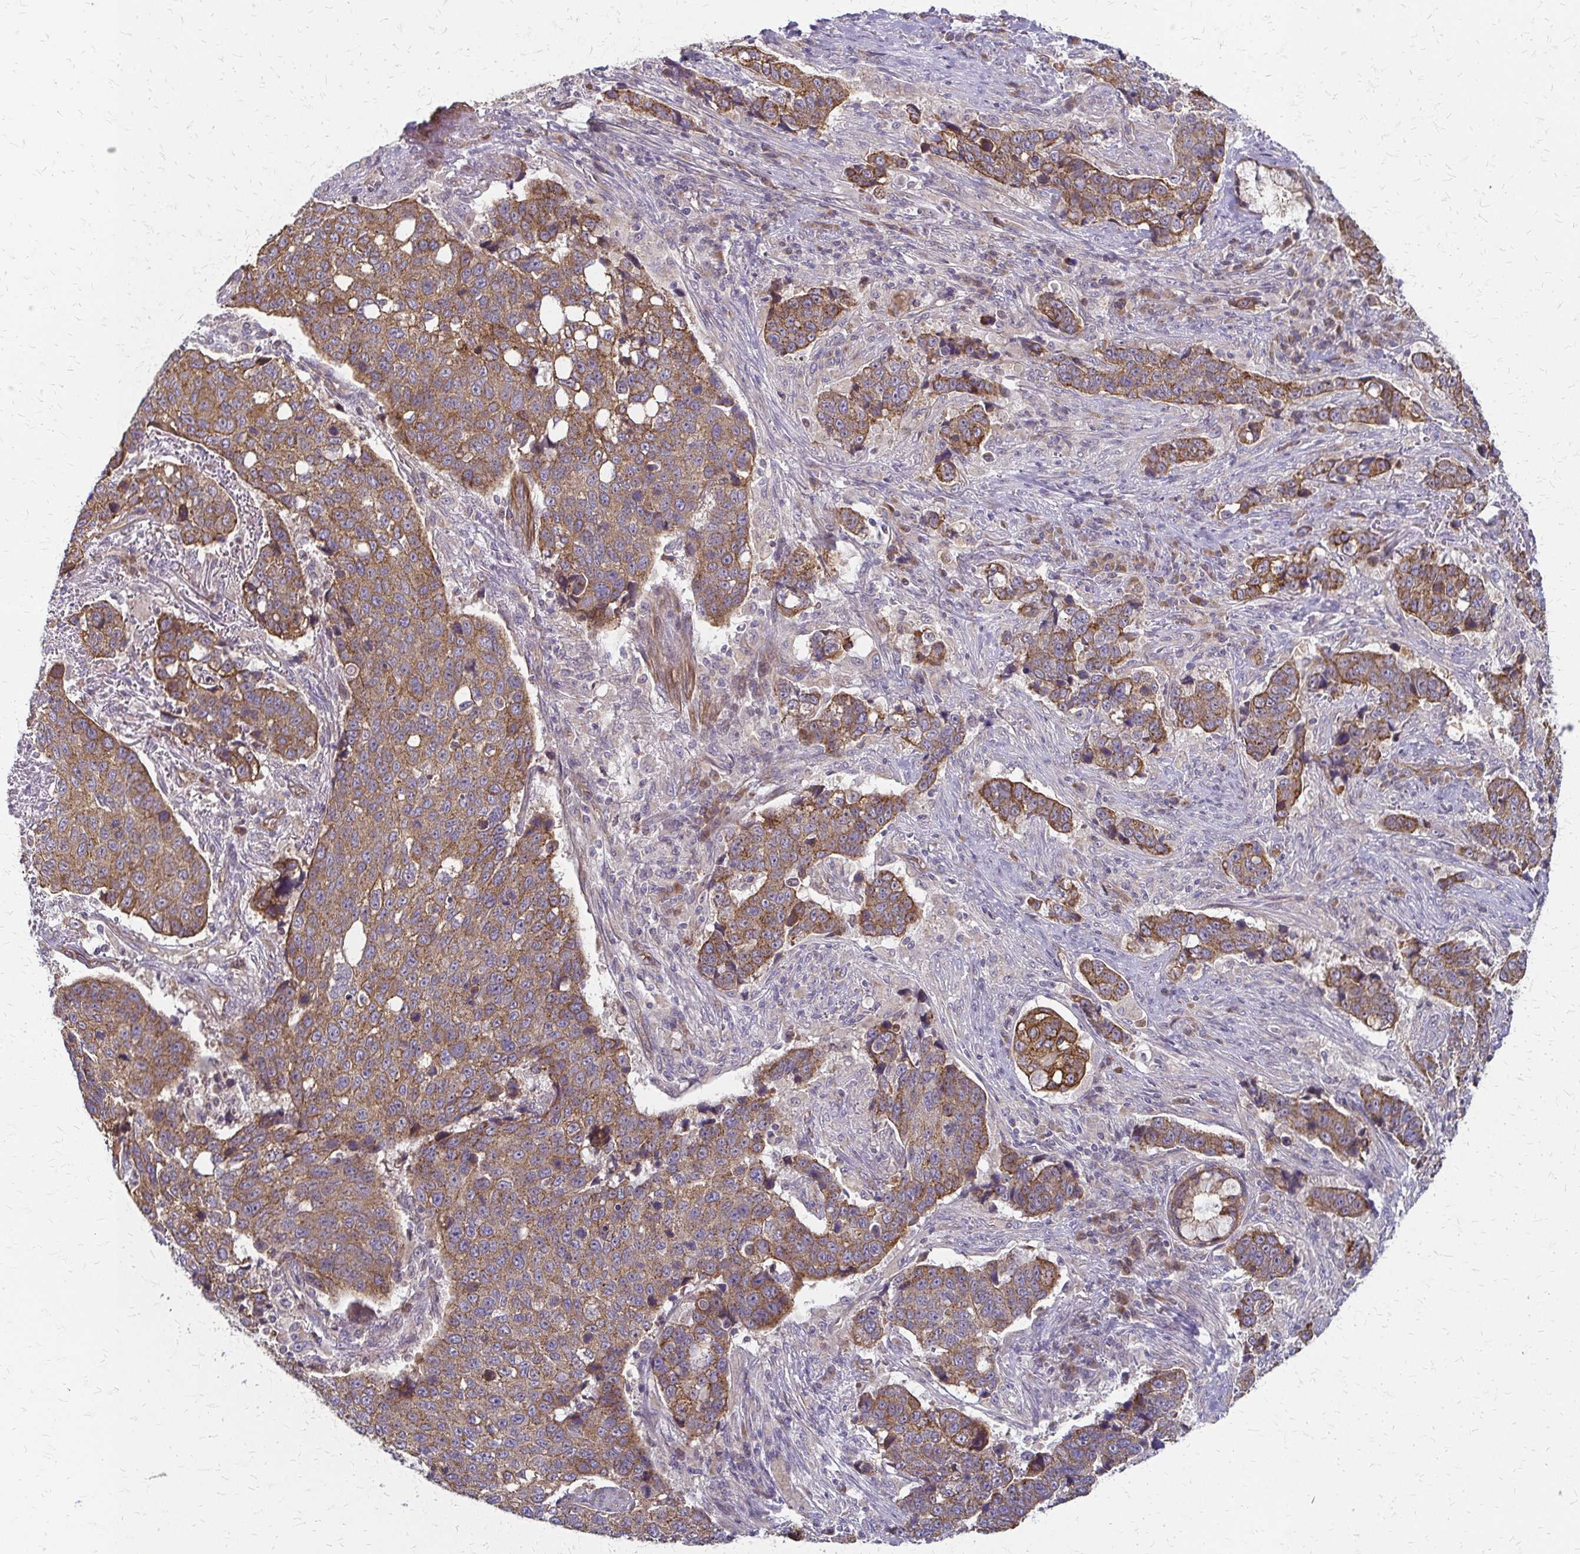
{"staining": {"intensity": "moderate", "quantity": ">75%", "location": "cytoplasmic/membranous"}, "tissue": "lung cancer", "cell_type": "Tumor cells", "image_type": "cancer", "snomed": [{"axis": "morphology", "description": "Squamous cell carcinoma, NOS"}, {"axis": "topography", "description": "Lymph node"}, {"axis": "topography", "description": "Lung"}], "caption": "Protein expression analysis of squamous cell carcinoma (lung) displays moderate cytoplasmic/membranous staining in about >75% of tumor cells. (DAB IHC with brightfield microscopy, high magnification).", "gene": "ZNF383", "patient": {"sex": "male", "age": 61}}